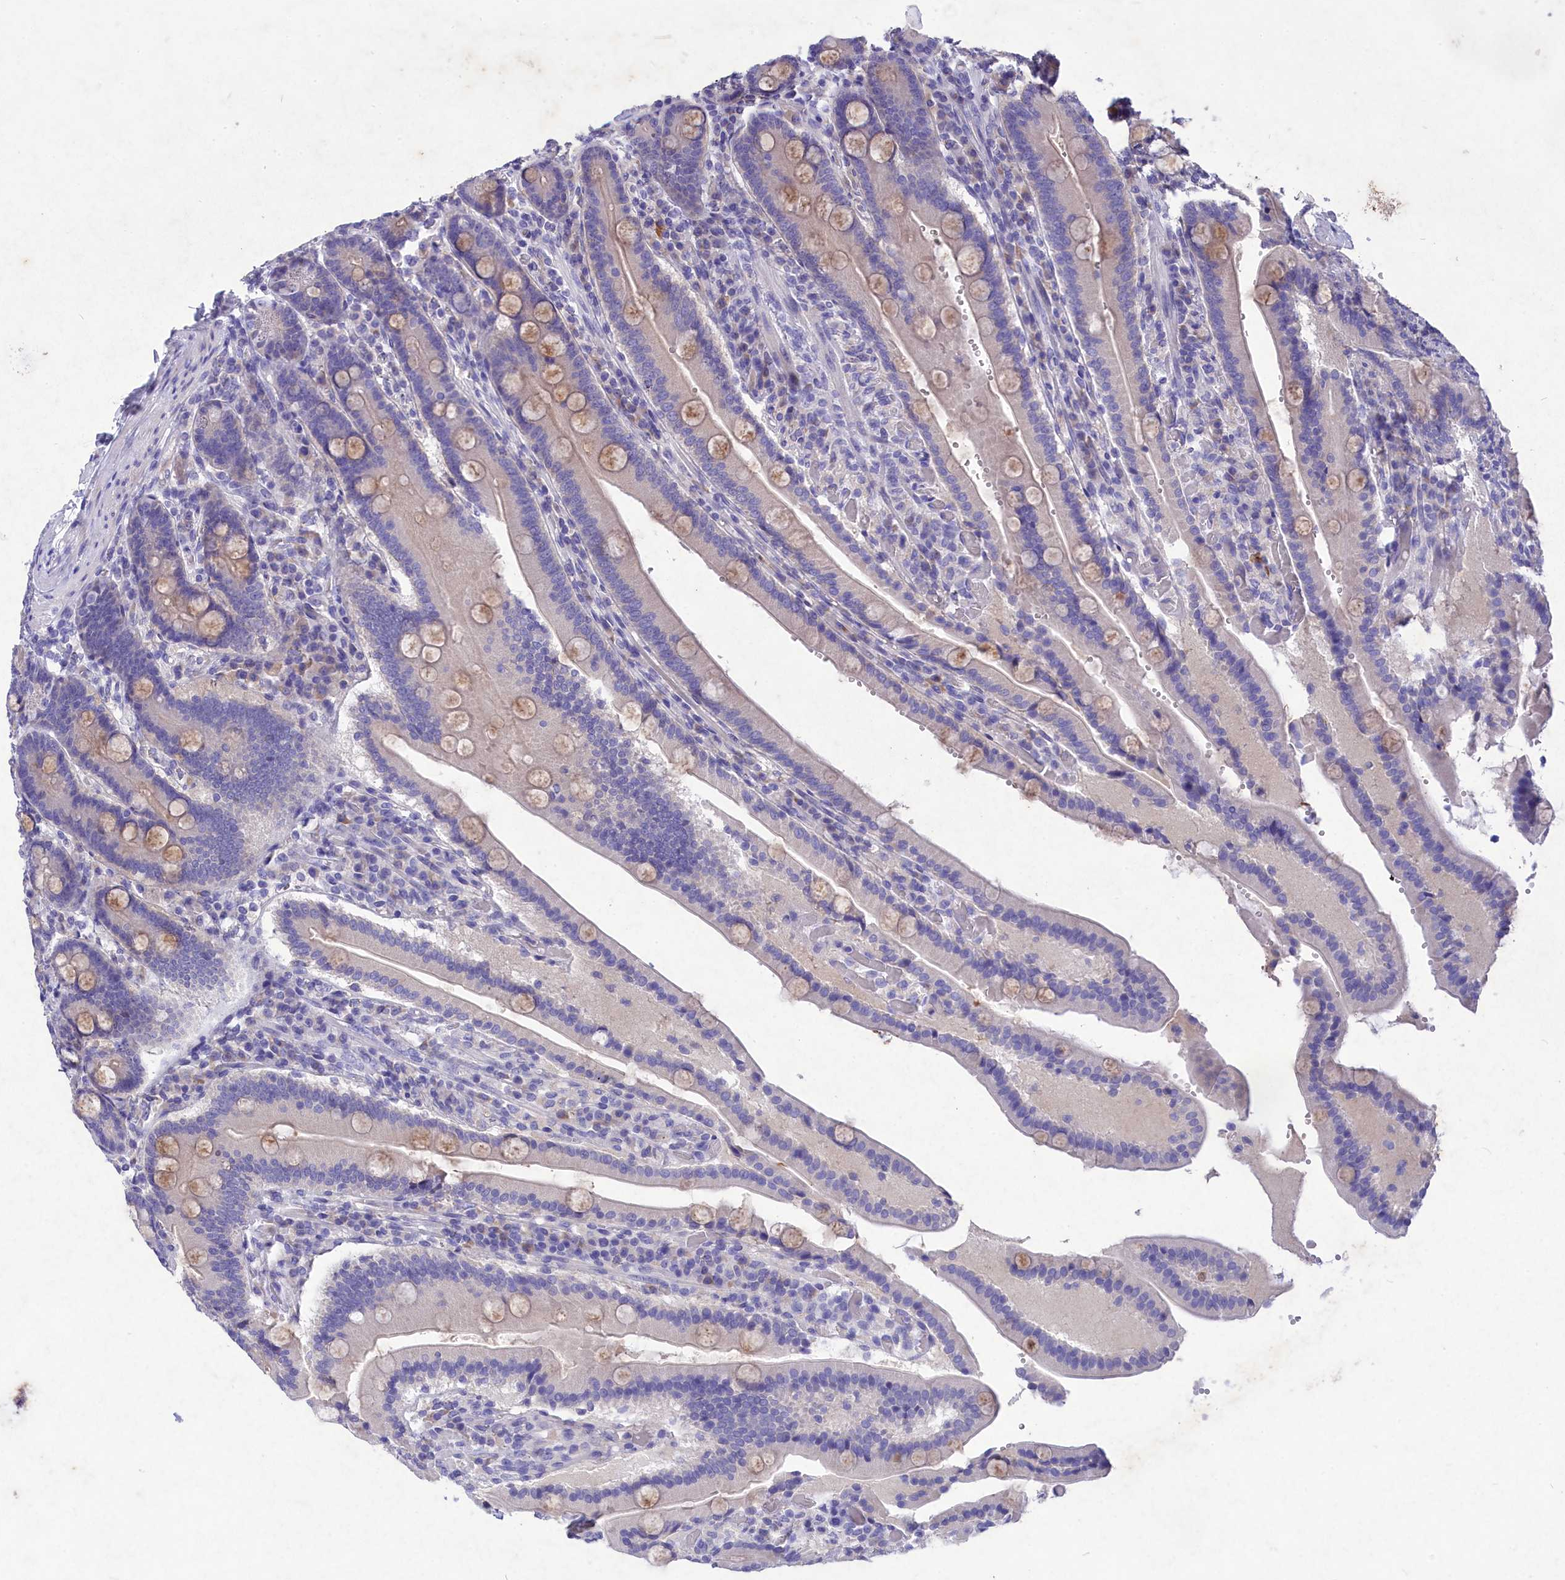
{"staining": {"intensity": "weak", "quantity": "<25%", "location": "cytoplasmic/membranous"}, "tissue": "duodenum", "cell_type": "Glandular cells", "image_type": "normal", "snomed": [{"axis": "morphology", "description": "Normal tissue, NOS"}, {"axis": "topography", "description": "Duodenum"}], "caption": "An IHC micrograph of normal duodenum is shown. There is no staining in glandular cells of duodenum.", "gene": "DEFB119", "patient": {"sex": "female", "age": 62}}